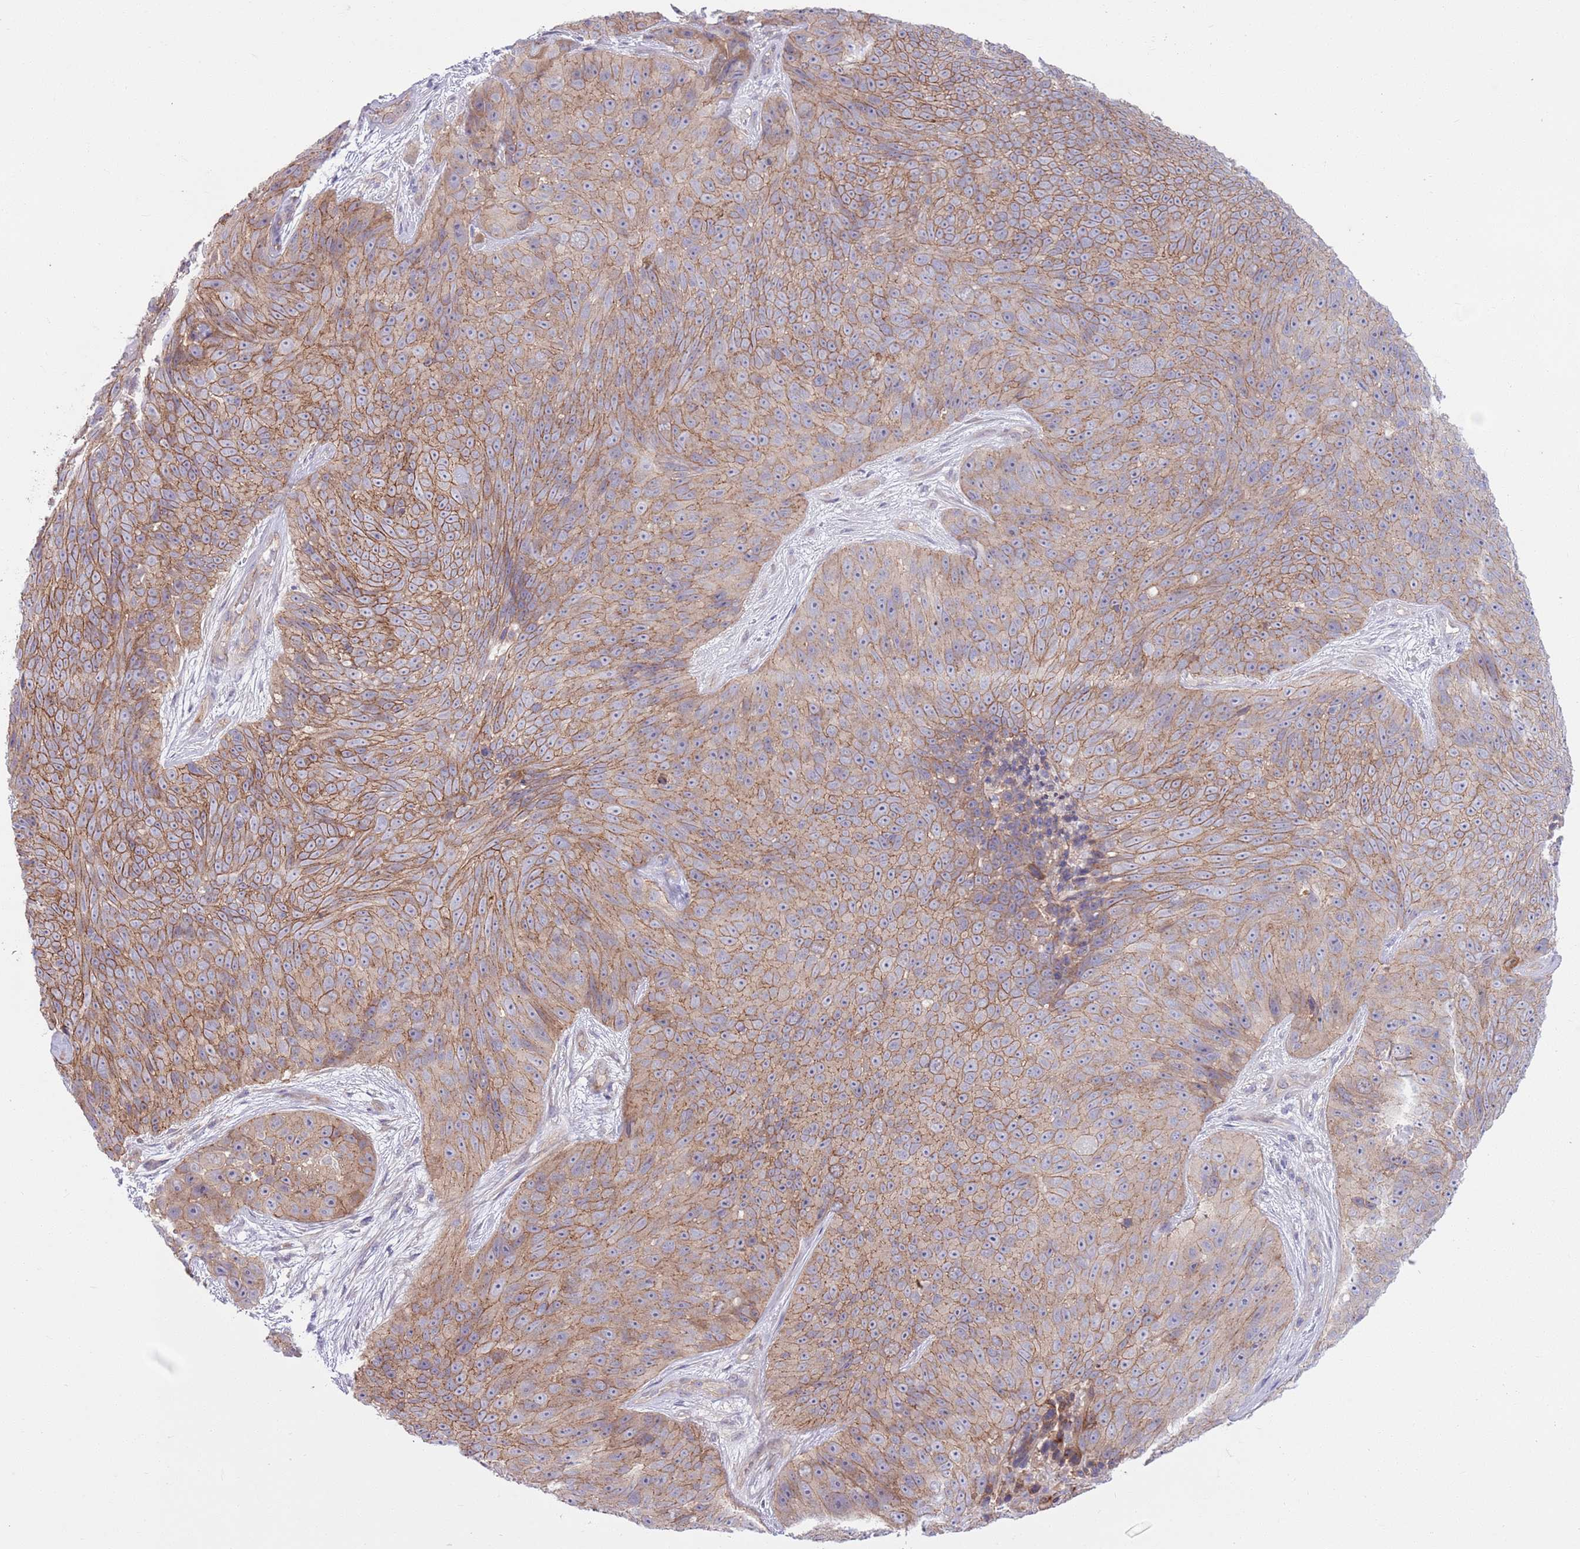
{"staining": {"intensity": "moderate", "quantity": ">75%", "location": "cytoplasmic/membranous"}, "tissue": "skin cancer", "cell_type": "Tumor cells", "image_type": "cancer", "snomed": [{"axis": "morphology", "description": "Squamous cell carcinoma, NOS"}, {"axis": "topography", "description": "Skin"}], "caption": "This image exhibits immunohistochemistry staining of human skin cancer (squamous cell carcinoma), with medium moderate cytoplasmic/membranous staining in approximately >75% of tumor cells.", "gene": "PARP8", "patient": {"sex": "female", "age": 87}}